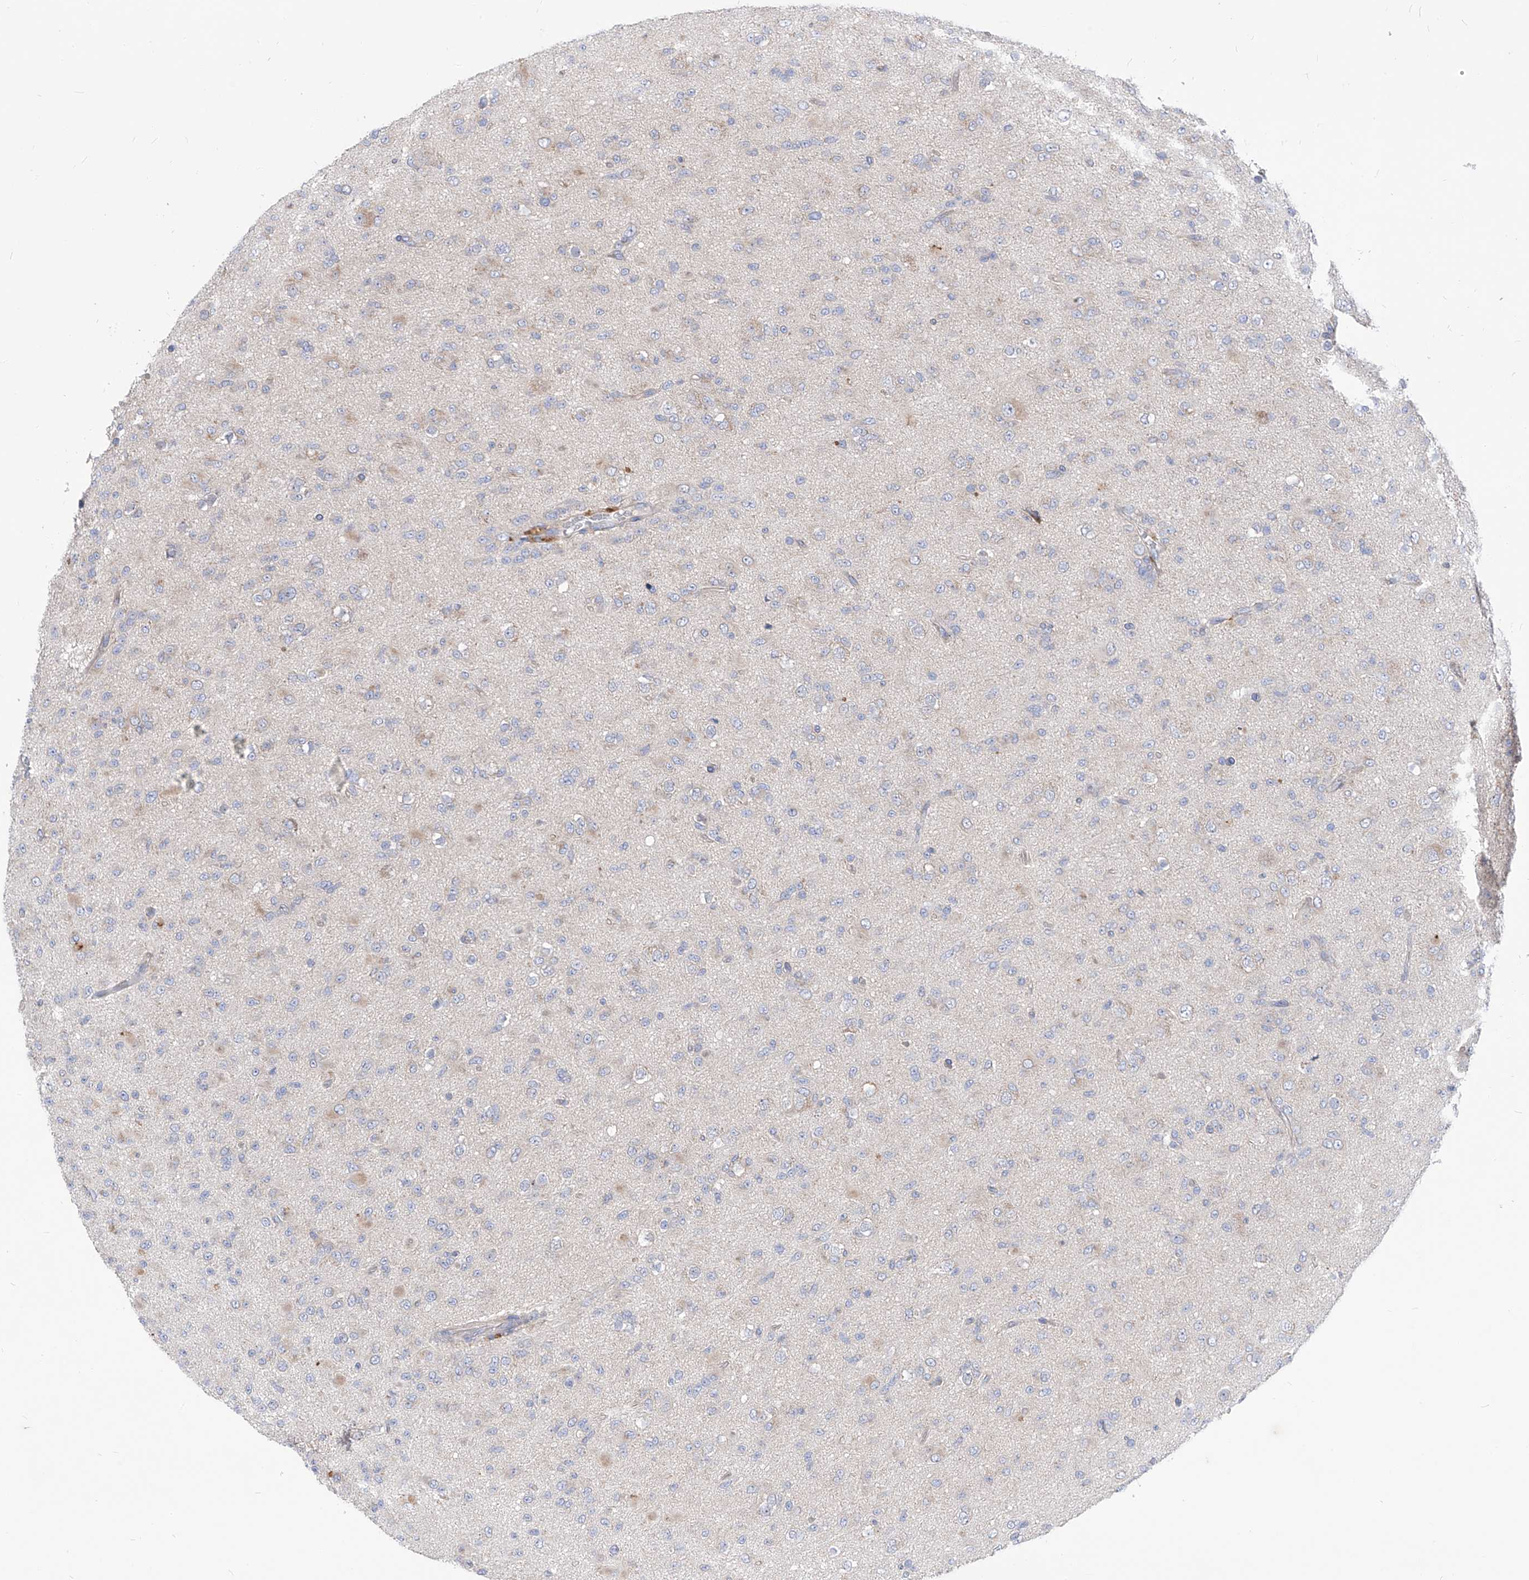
{"staining": {"intensity": "negative", "quantity": "none", "location": "none"}, "tissue": "glioma", "cell_type": "Tumor cells", "image_type": "cancer", "snomed": [{"axis": "morphology", "description": "Glioma, malignant, Low grade"}, {"axis": "topography", "description": "Brain"}], "caption": "Photomicrograph shows no significant protein positivity in tumor cells of glioma. (Stains: DAB (3,3'-diaminobenzidine) immunohistochemistry (IHC) with hematoxylin counter stain, Microscopy: brightfield microscopy at high magnification).", "gene": "UFL1", "patient": {"sex": "male", "age": 65}}